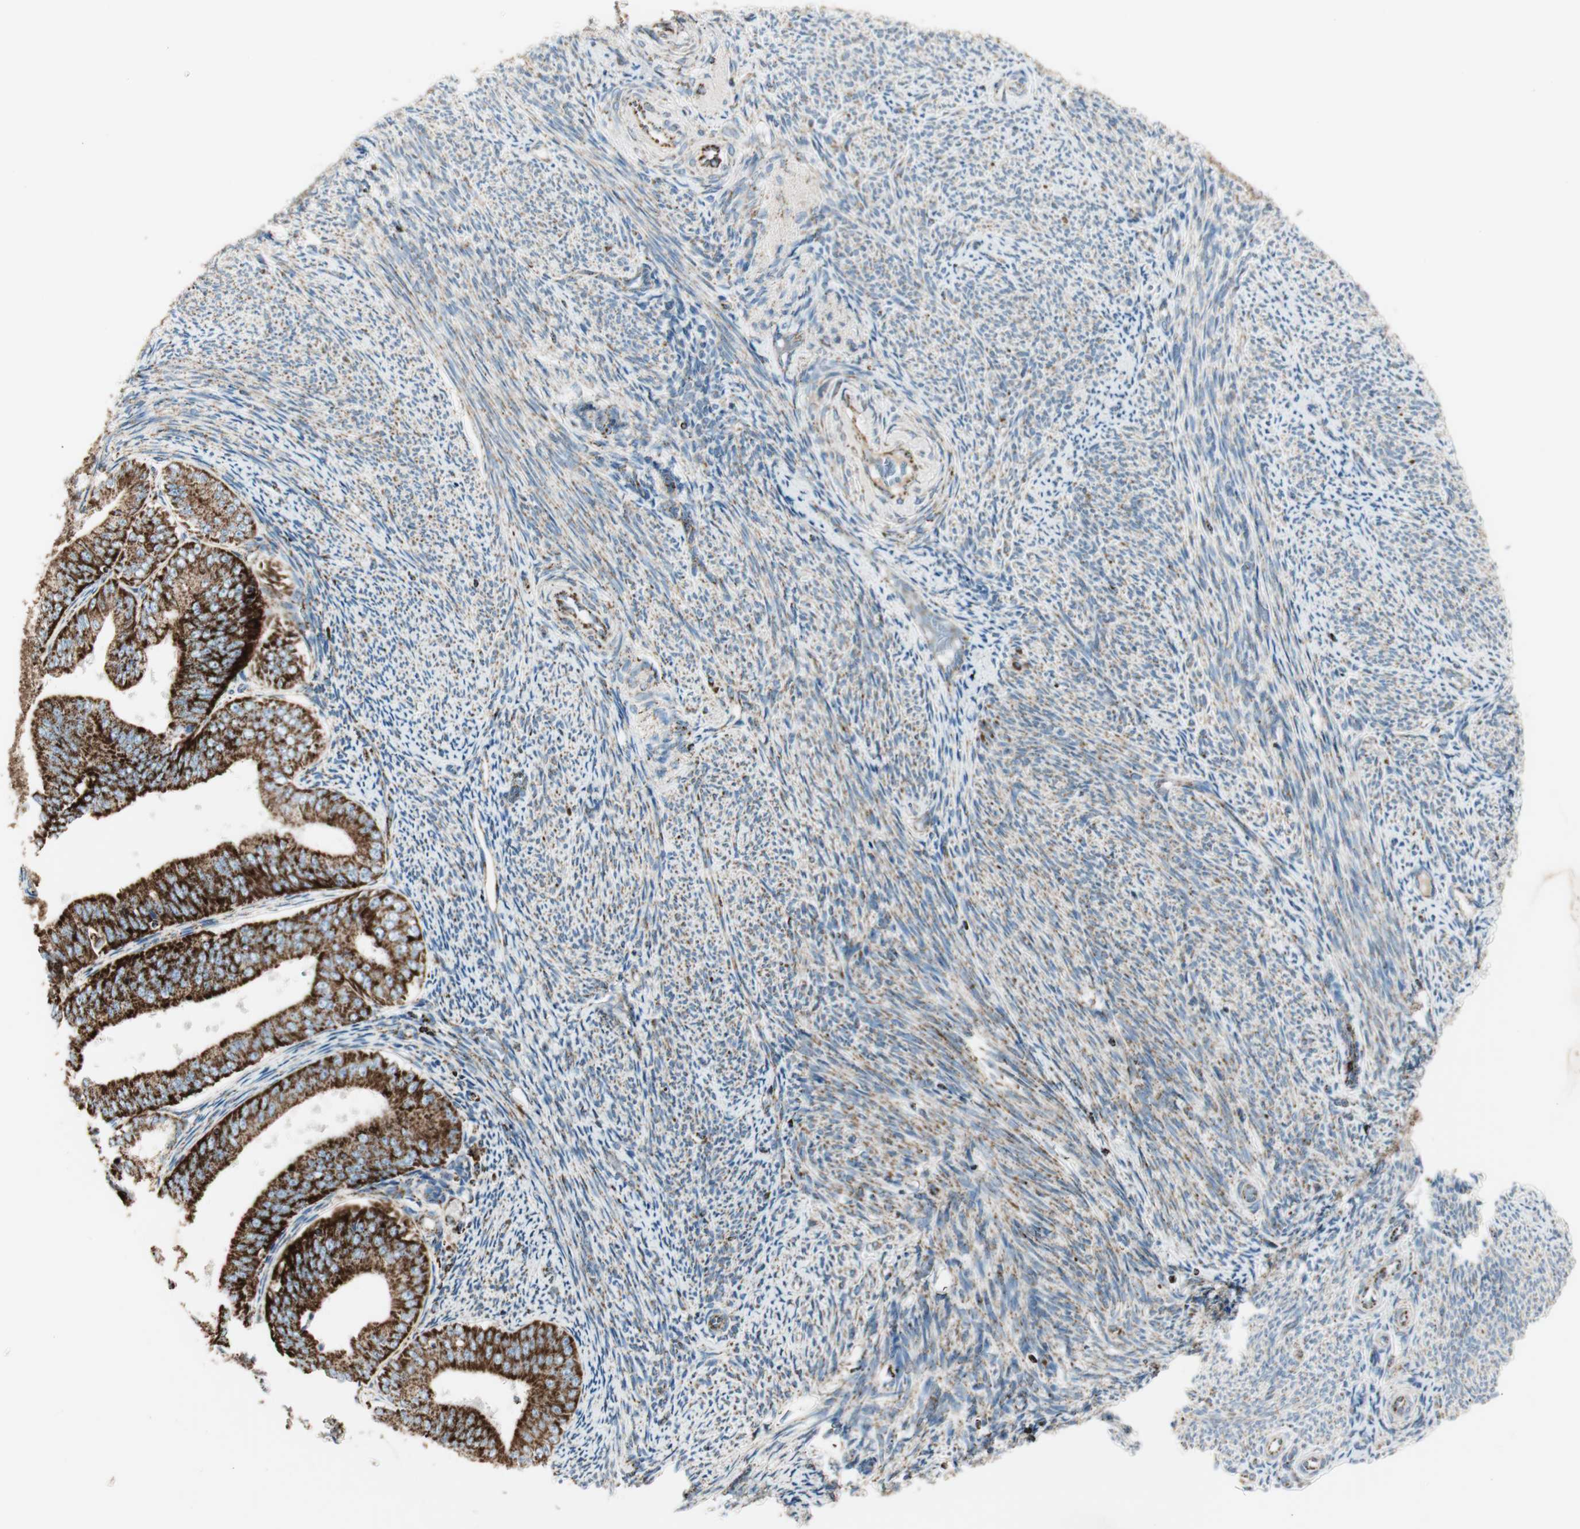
{"staining": {"intensity": "strong", "quantity": ">75%", "location": "cytoplasmic/membranous"}, "tissue": "endometrial cancer", "cell_type": "Tumor cells", "image_type": "cancer", "snomed": [{"axis": "morphology", "description": "Adenocarcinoma, NOS"}, {"axis": "topography", "description": "Endometrium"}], "caption": "Immunohistochemical staining of human endometrial cancer reveals high levels of strong cytoplasmic/membranous staining in about >75% of tumor cells.", "gene": "ME2", "patient": {"sex": "female", "age": 63}}